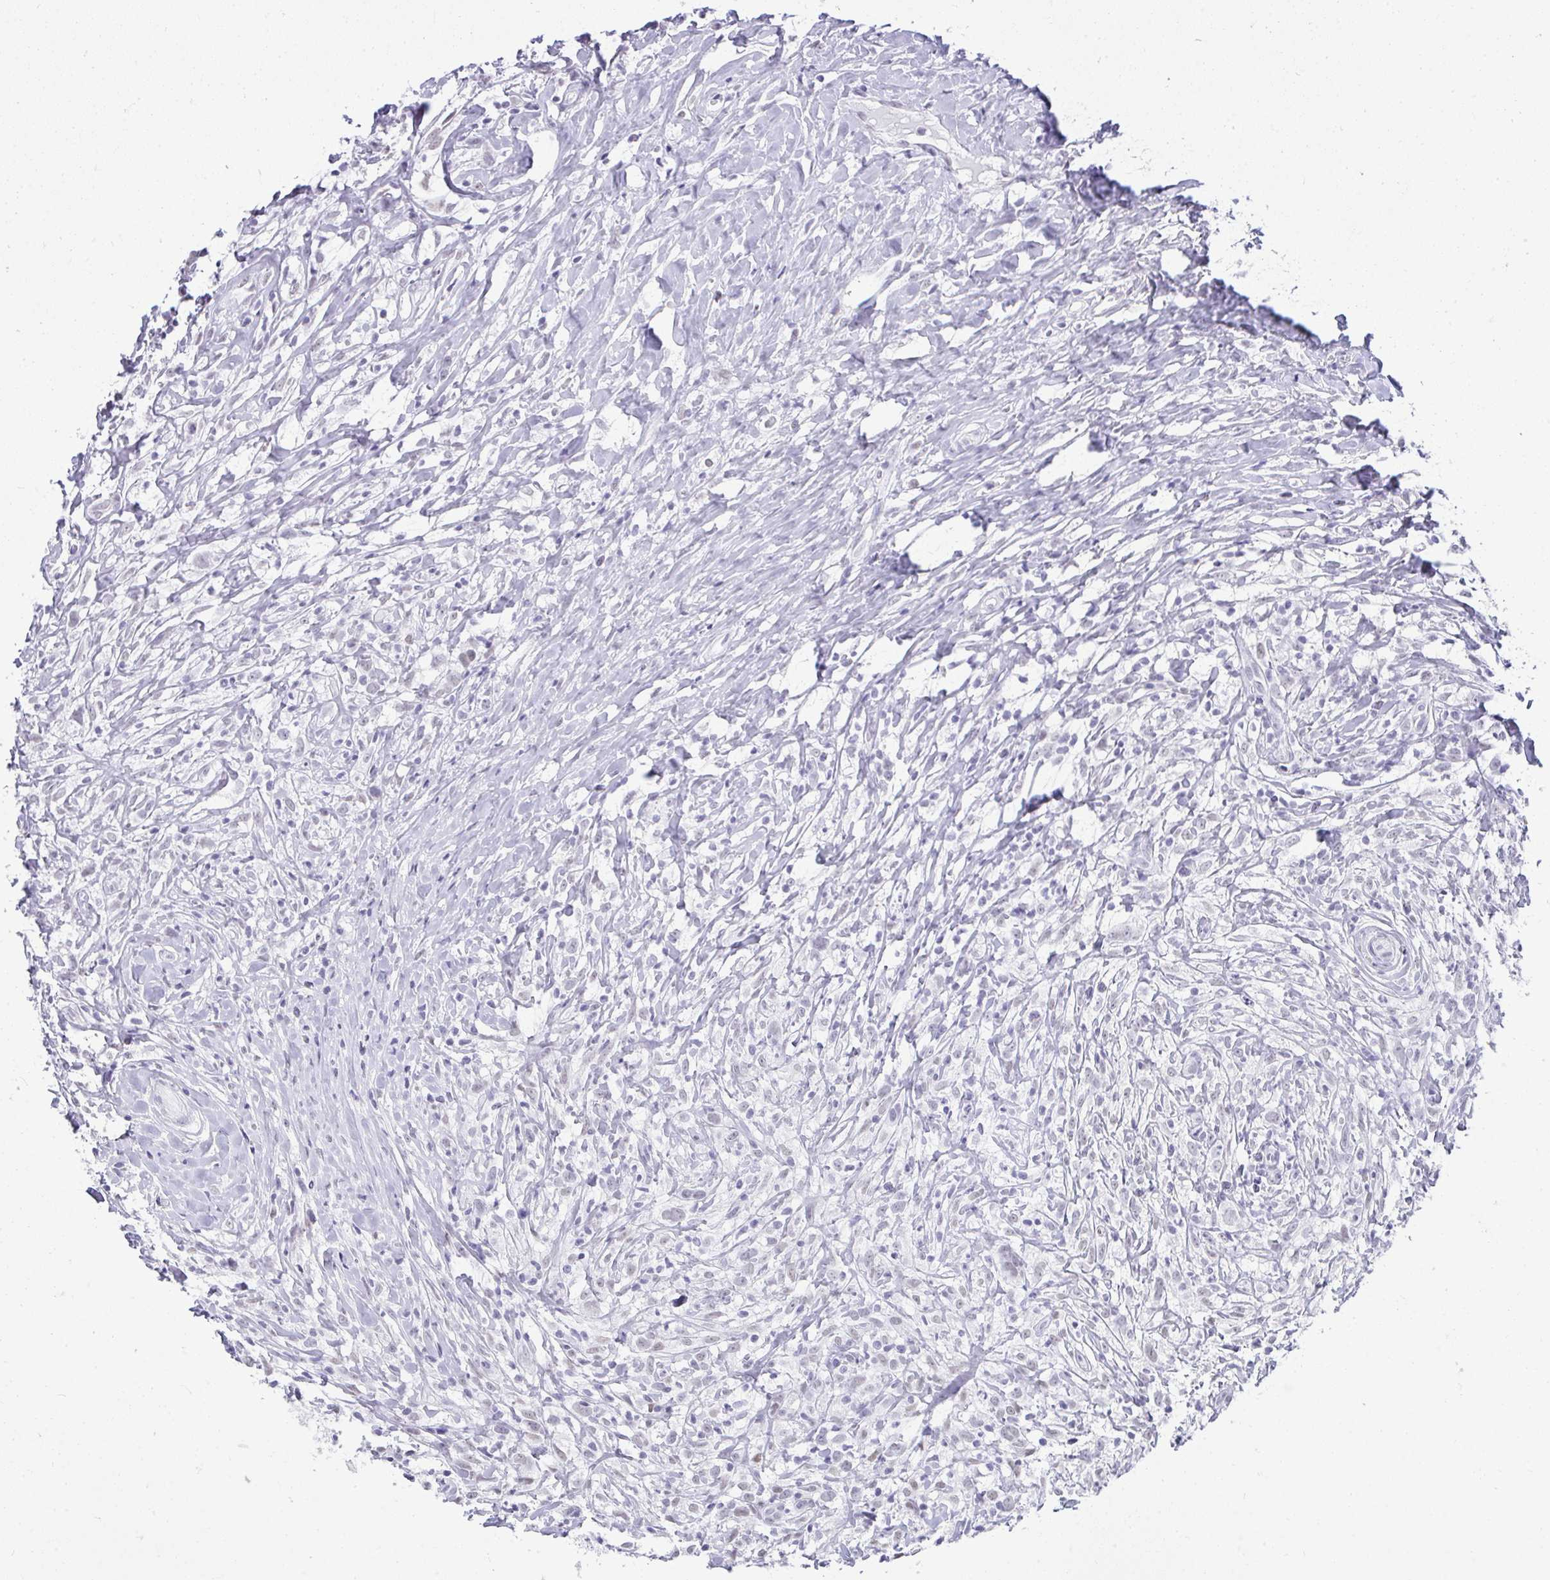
{"staining": {"intensity": "negative", "quantity": "none", "location": "none"}, "tissue": "lymphoma", "cell_type": "Tumor cells", "image_type": "cancer", "snomed": [{"axis": "morphology", "description": "Hodgkin's disease, NOS"}, {"axis": "topography", "description": "No Tissue"}], "caption": "The histopathology image demonstrates no significant staining in tumor cells of Hodgkin's disease.", "gene": "PLA2G1B", "patient": {"sex": "female", "age": 21}}